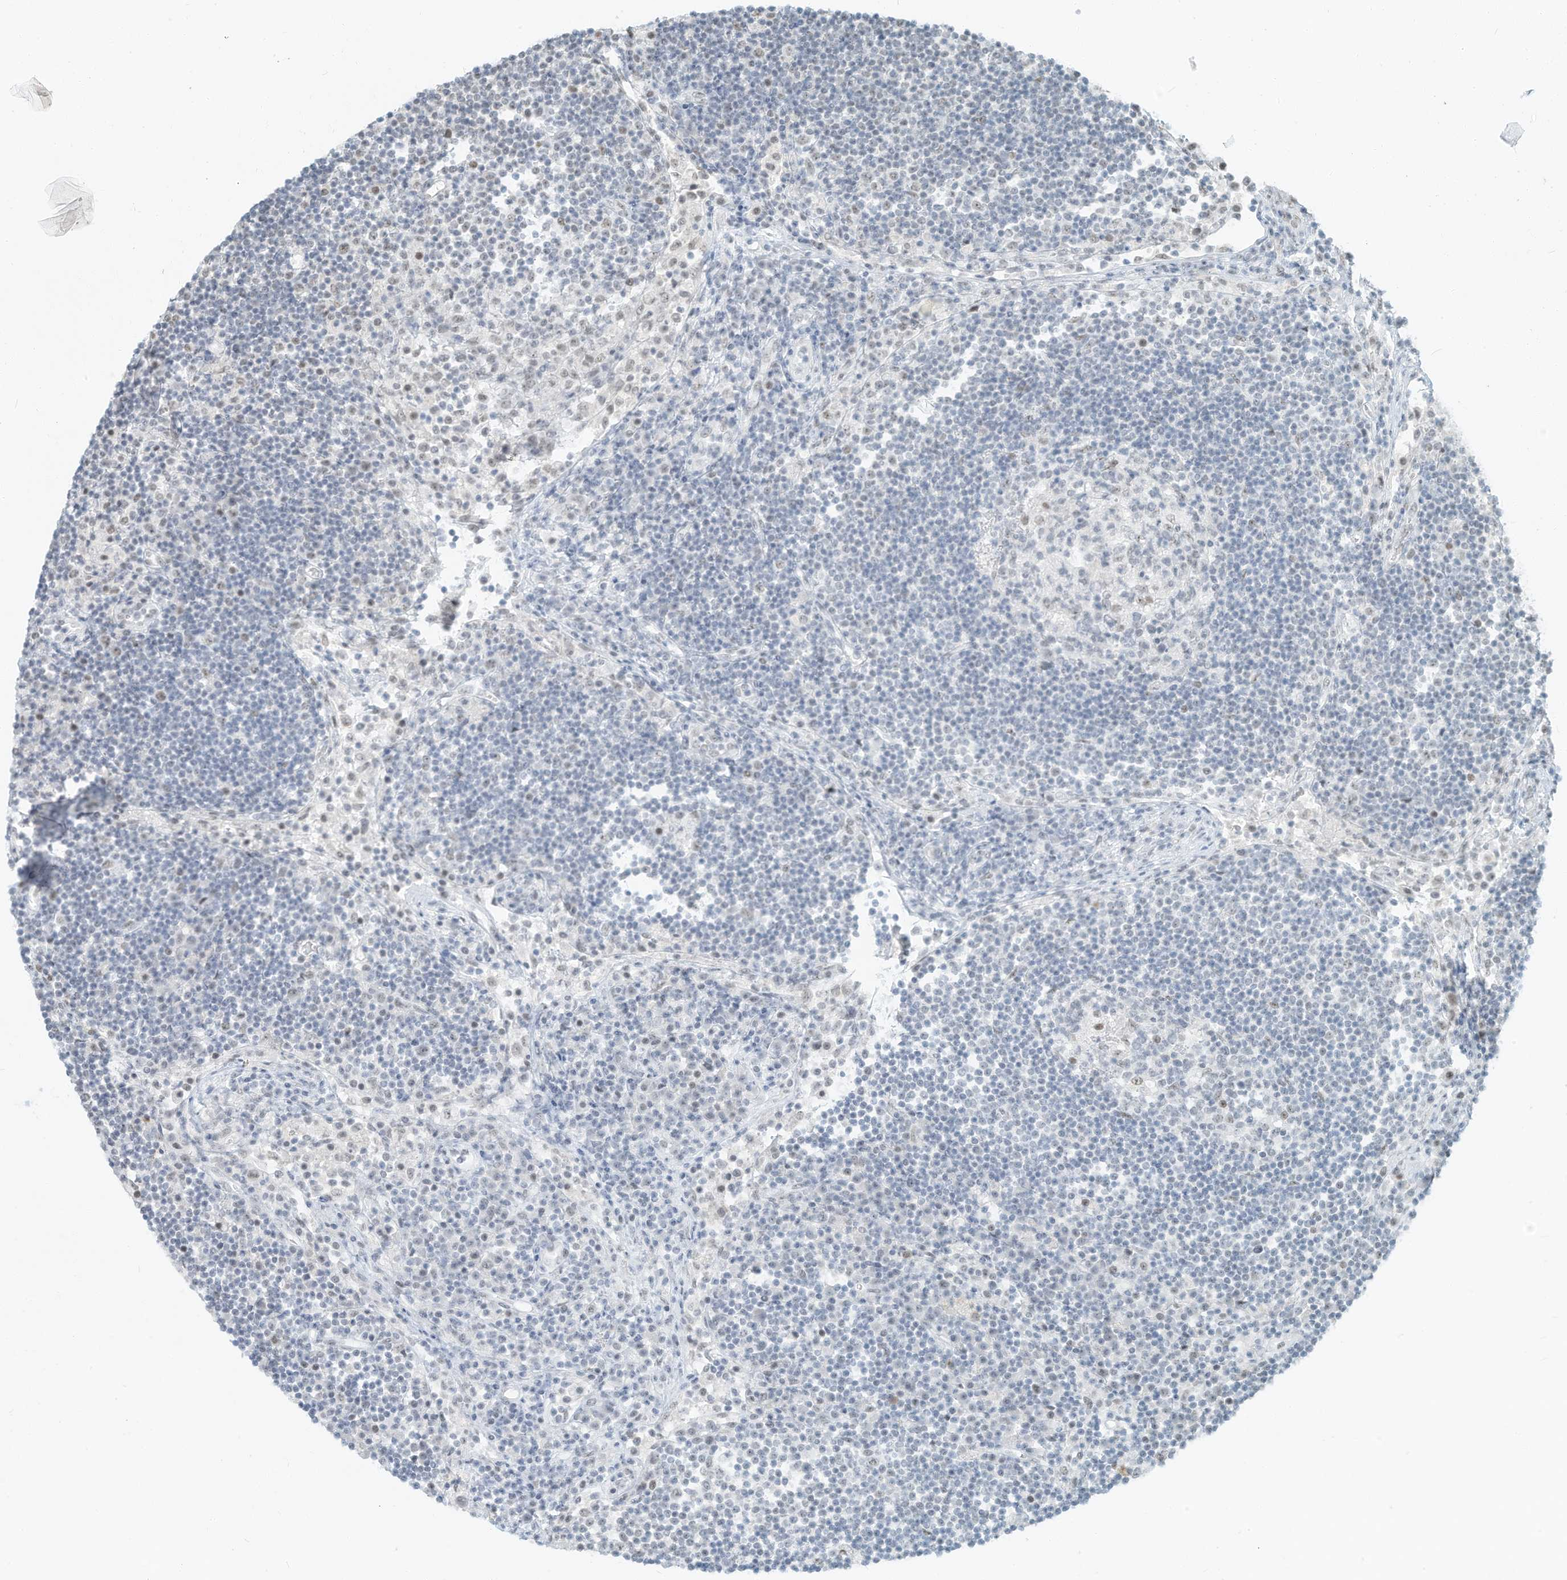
{"staining": {"intensity": "negative", "quantity": "none", "location": "none"}, "tissue": "lymph node", "cell_type": "Germinal center cells", "image_type": "normal", "snomed": [{"axis": "morphology", "description": "Normal tissue, NOS"}, {"axis": "topography", "description": "Lymph node"}], "caption": "Immunohistochemical staining of unremarkable lymph node demonstrates no significant staining in germinal center cells. Nuclei are stained in blue.", "gene": "PGC", "patient": {"sex": "female", "age": 53}}